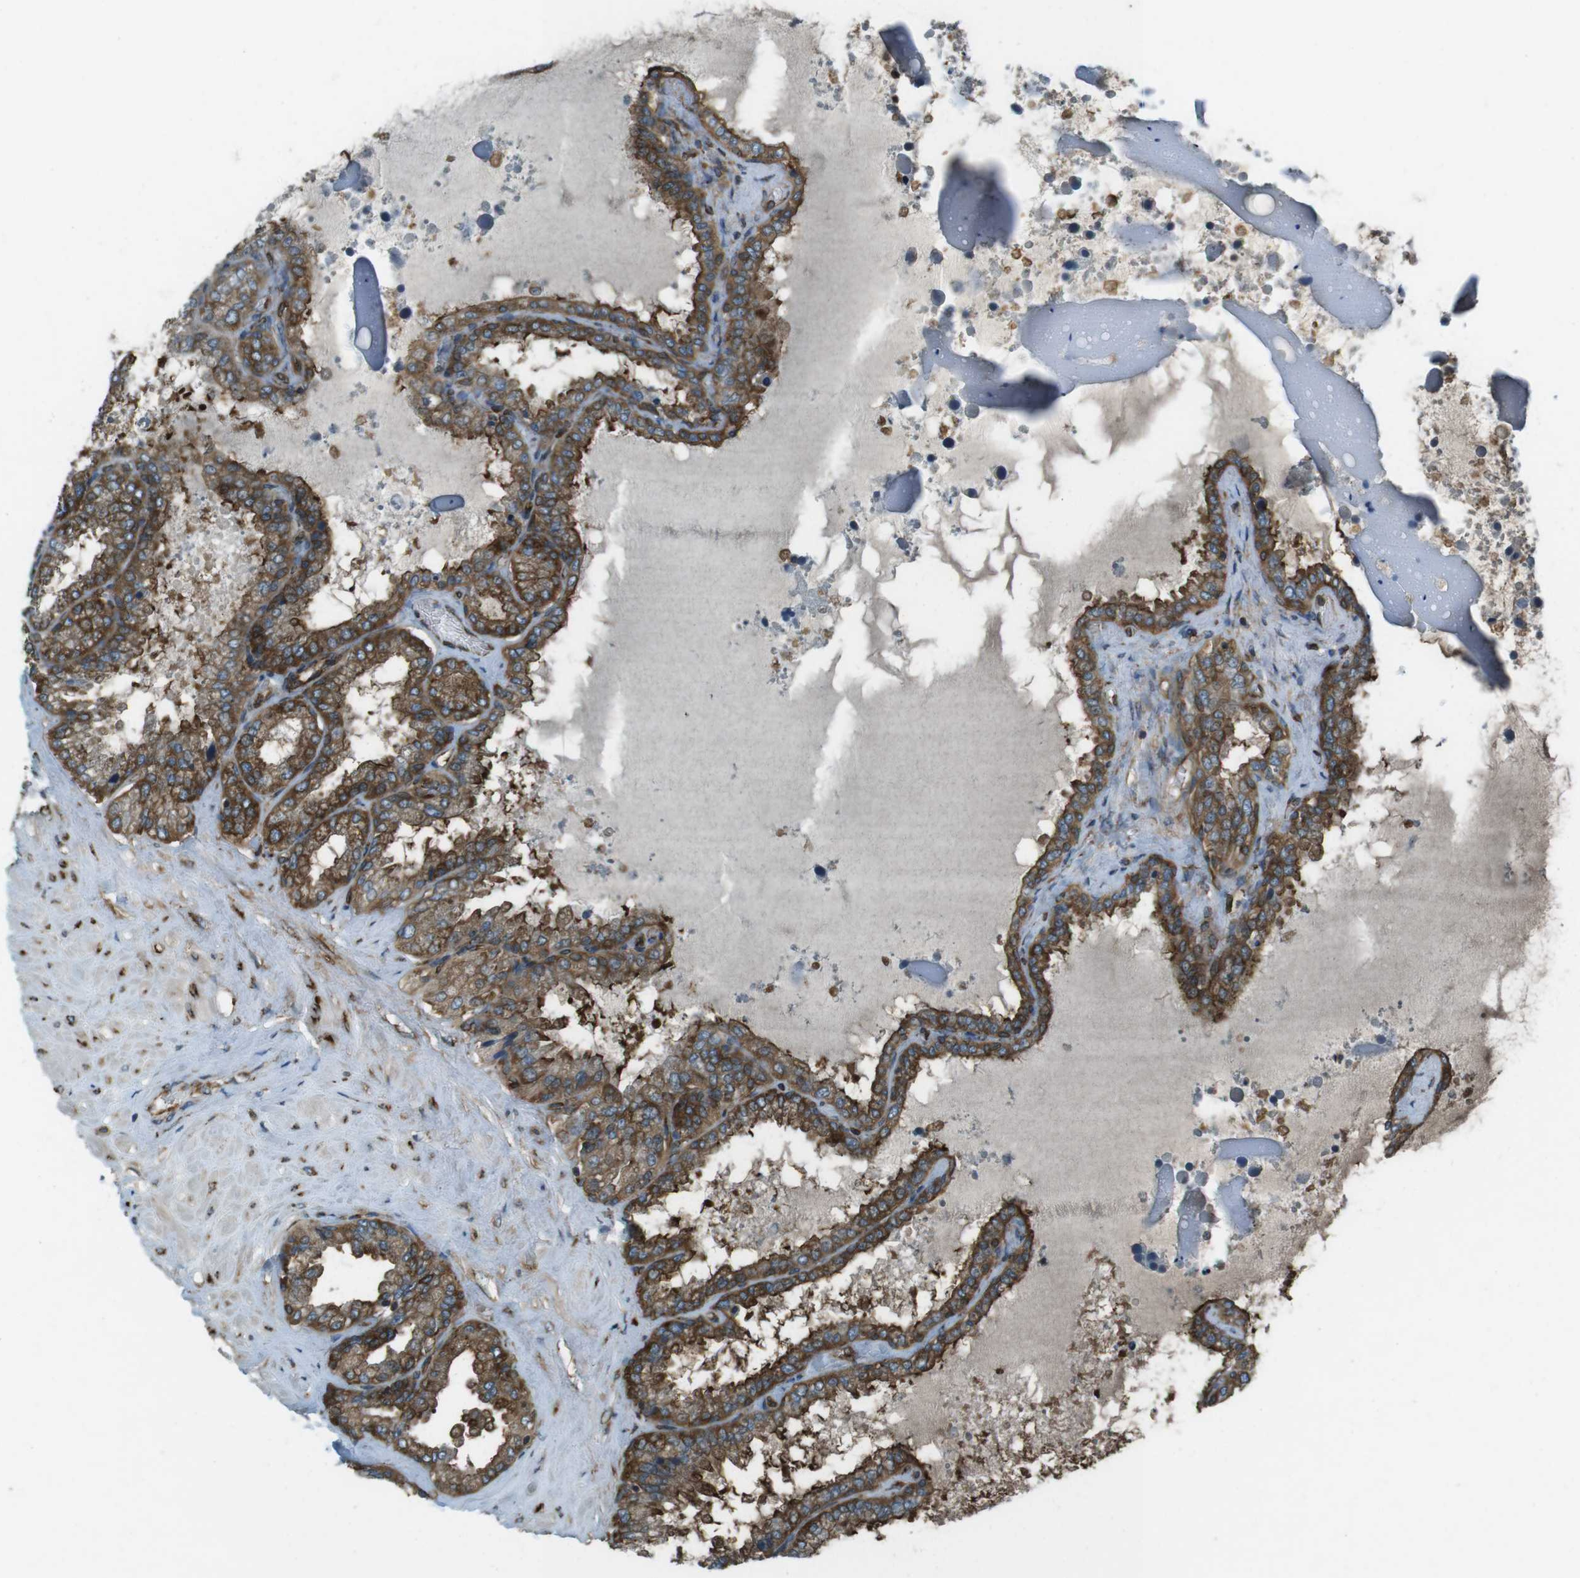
{"staining": {"intensity": "strong", "quantity": ">75%", "location": "cytoplasmic/membranous"}, "tissue": "seminal vesicle", "cell_type": "Glandular cells", "image_type": "normal", "snomed": [{"axis": "morphology", "description": "Normal tissue, NOS"}, {"axis": "topography", "description": "Seminal veicle"}], "caption": "Normal seminal vesicle reveals strong cytoplasmic/membranous expression in approximately >75% of glandular cells, visualized by immunohistochemistry. Using DAB (3,3'-diaminobenzidine) (brown) and hematoxylin (blue) stains, captured at high magnification using brightfield microscopy.", "gene": "KTN1", "patient": {"sex": "male", "age": 46}}